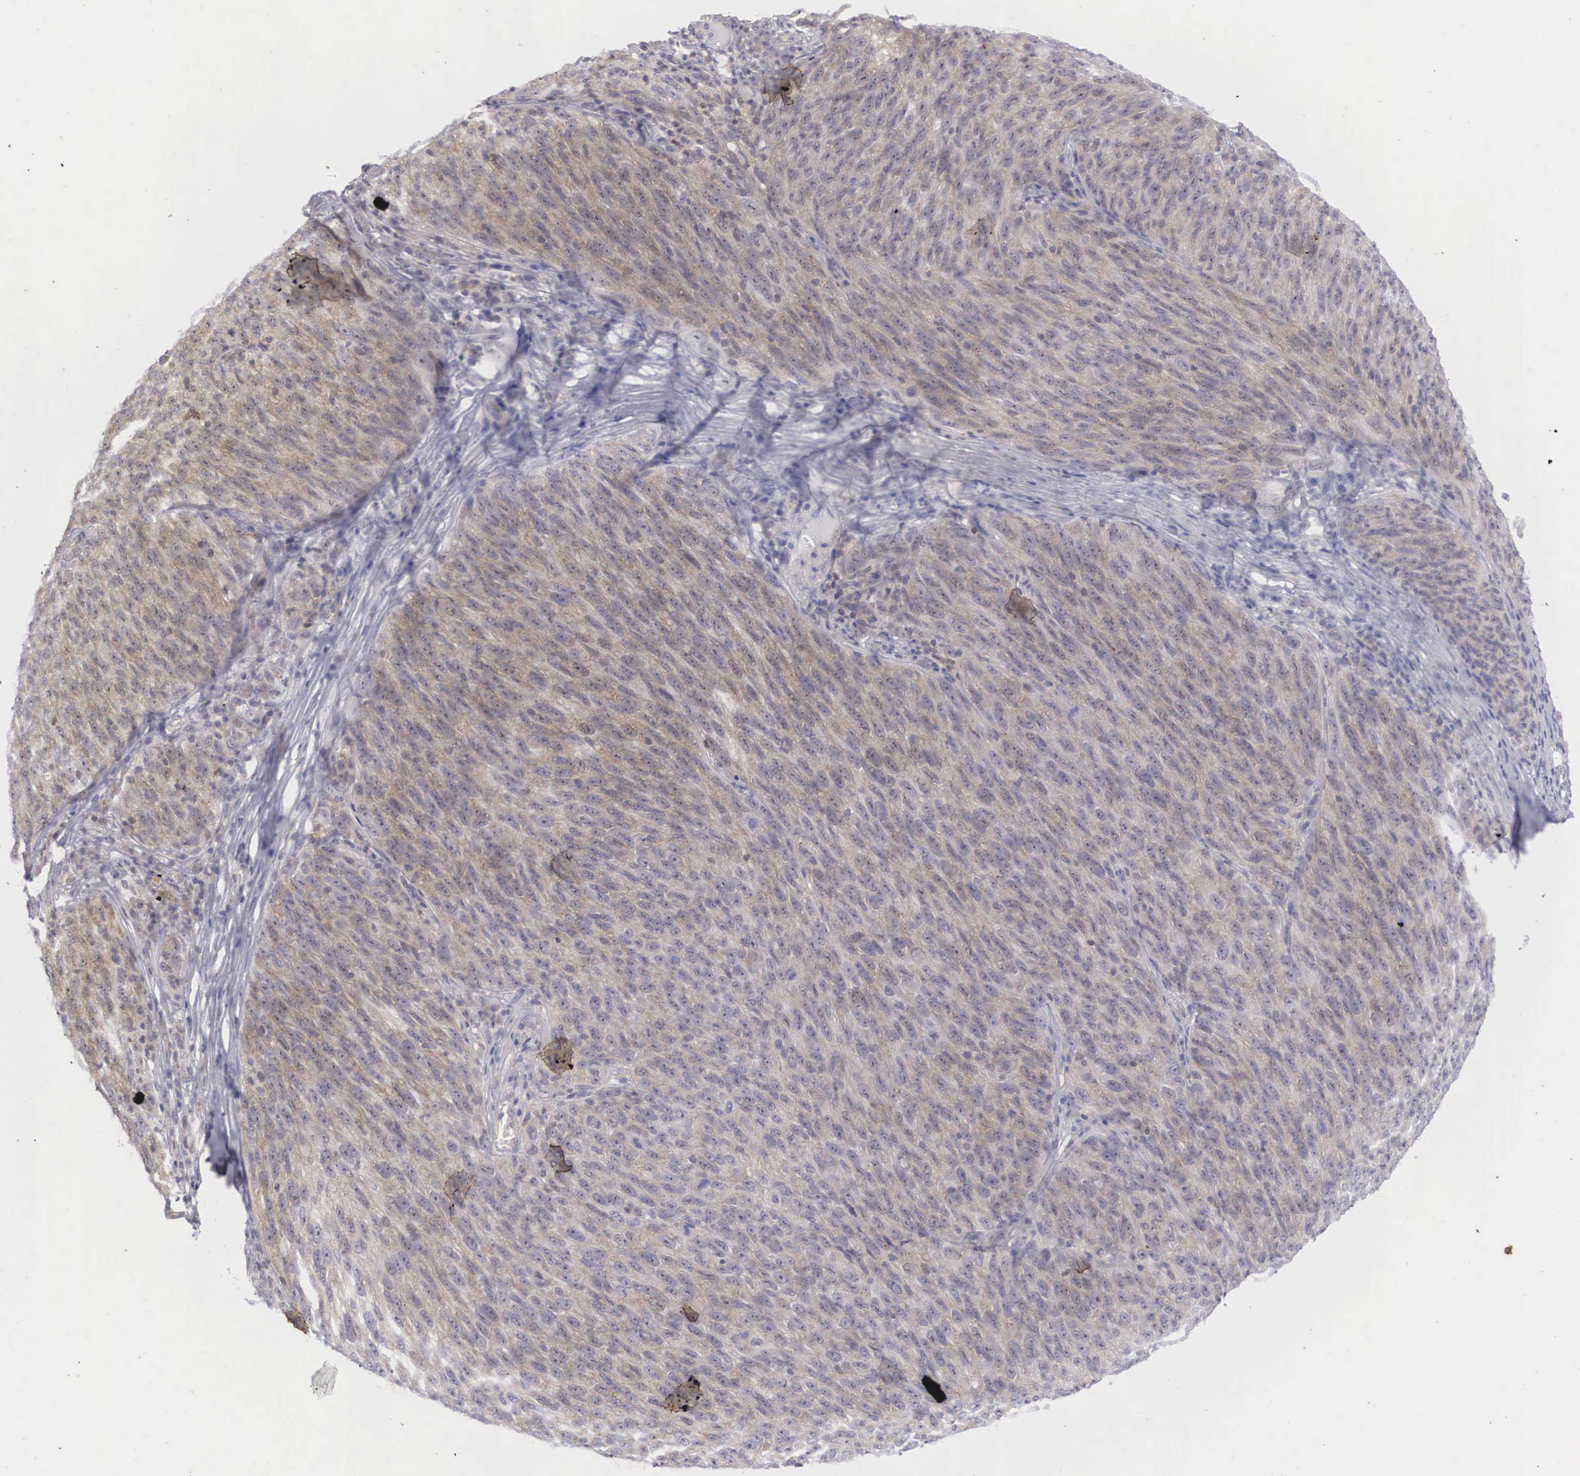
{"staining": {"intensity": "weak", "quantity": ">75%", "location": "cytoplasmic/membranous"}, "tissue": "melanoma", "cell_type": "Tumor cells", "image_type": "cancer", "snomed": [{"axis": "morphology", "description": "Malignant melanoma, NOS"}, {"axis": "topography", "description": "Skin"}], "caption": "Malignant melanoma was stained to show a protein in brown. There is low levels of weak cytoplasmic/membranous staining in about >75% of tumor cells.", "gene": "RBPJ", "patient": {"sex": "male", "age": 76}}